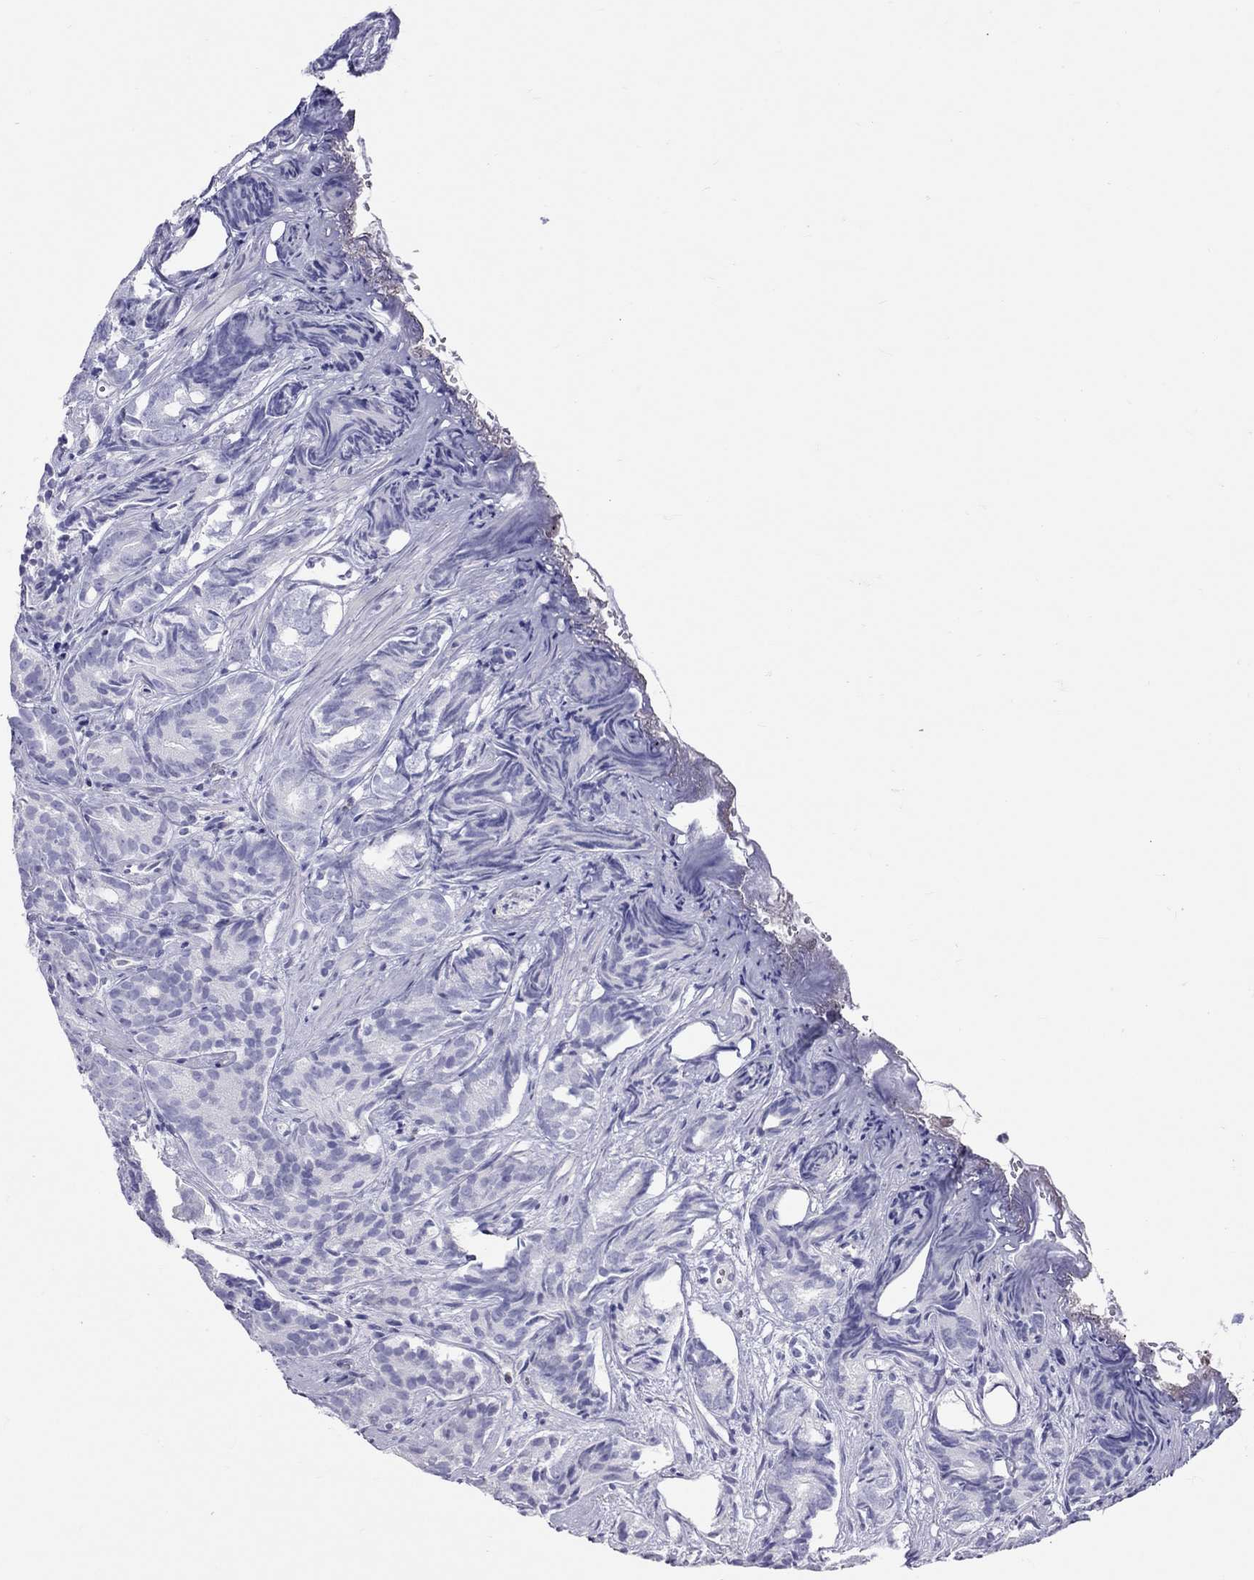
{"staining": {"intensity": "negative", "quantity": "none", "location": "none"}, "tissue": "prostate cancer", "cell_type": "Tumor cells", "image_type": "cancer", "snomed": [{"axis": "morphology", "description": "Adenocarcinoma, High grade"}, {"axis": "topography", "description": "Prostate"}], "caption": "DAB immunohistochemical staining of prostate cancer (high-grade adenocarcinoma) shows no significant expression in tumor cells.", "gene": "STAG3", "patient": {"sex": "male", "age": 84}}